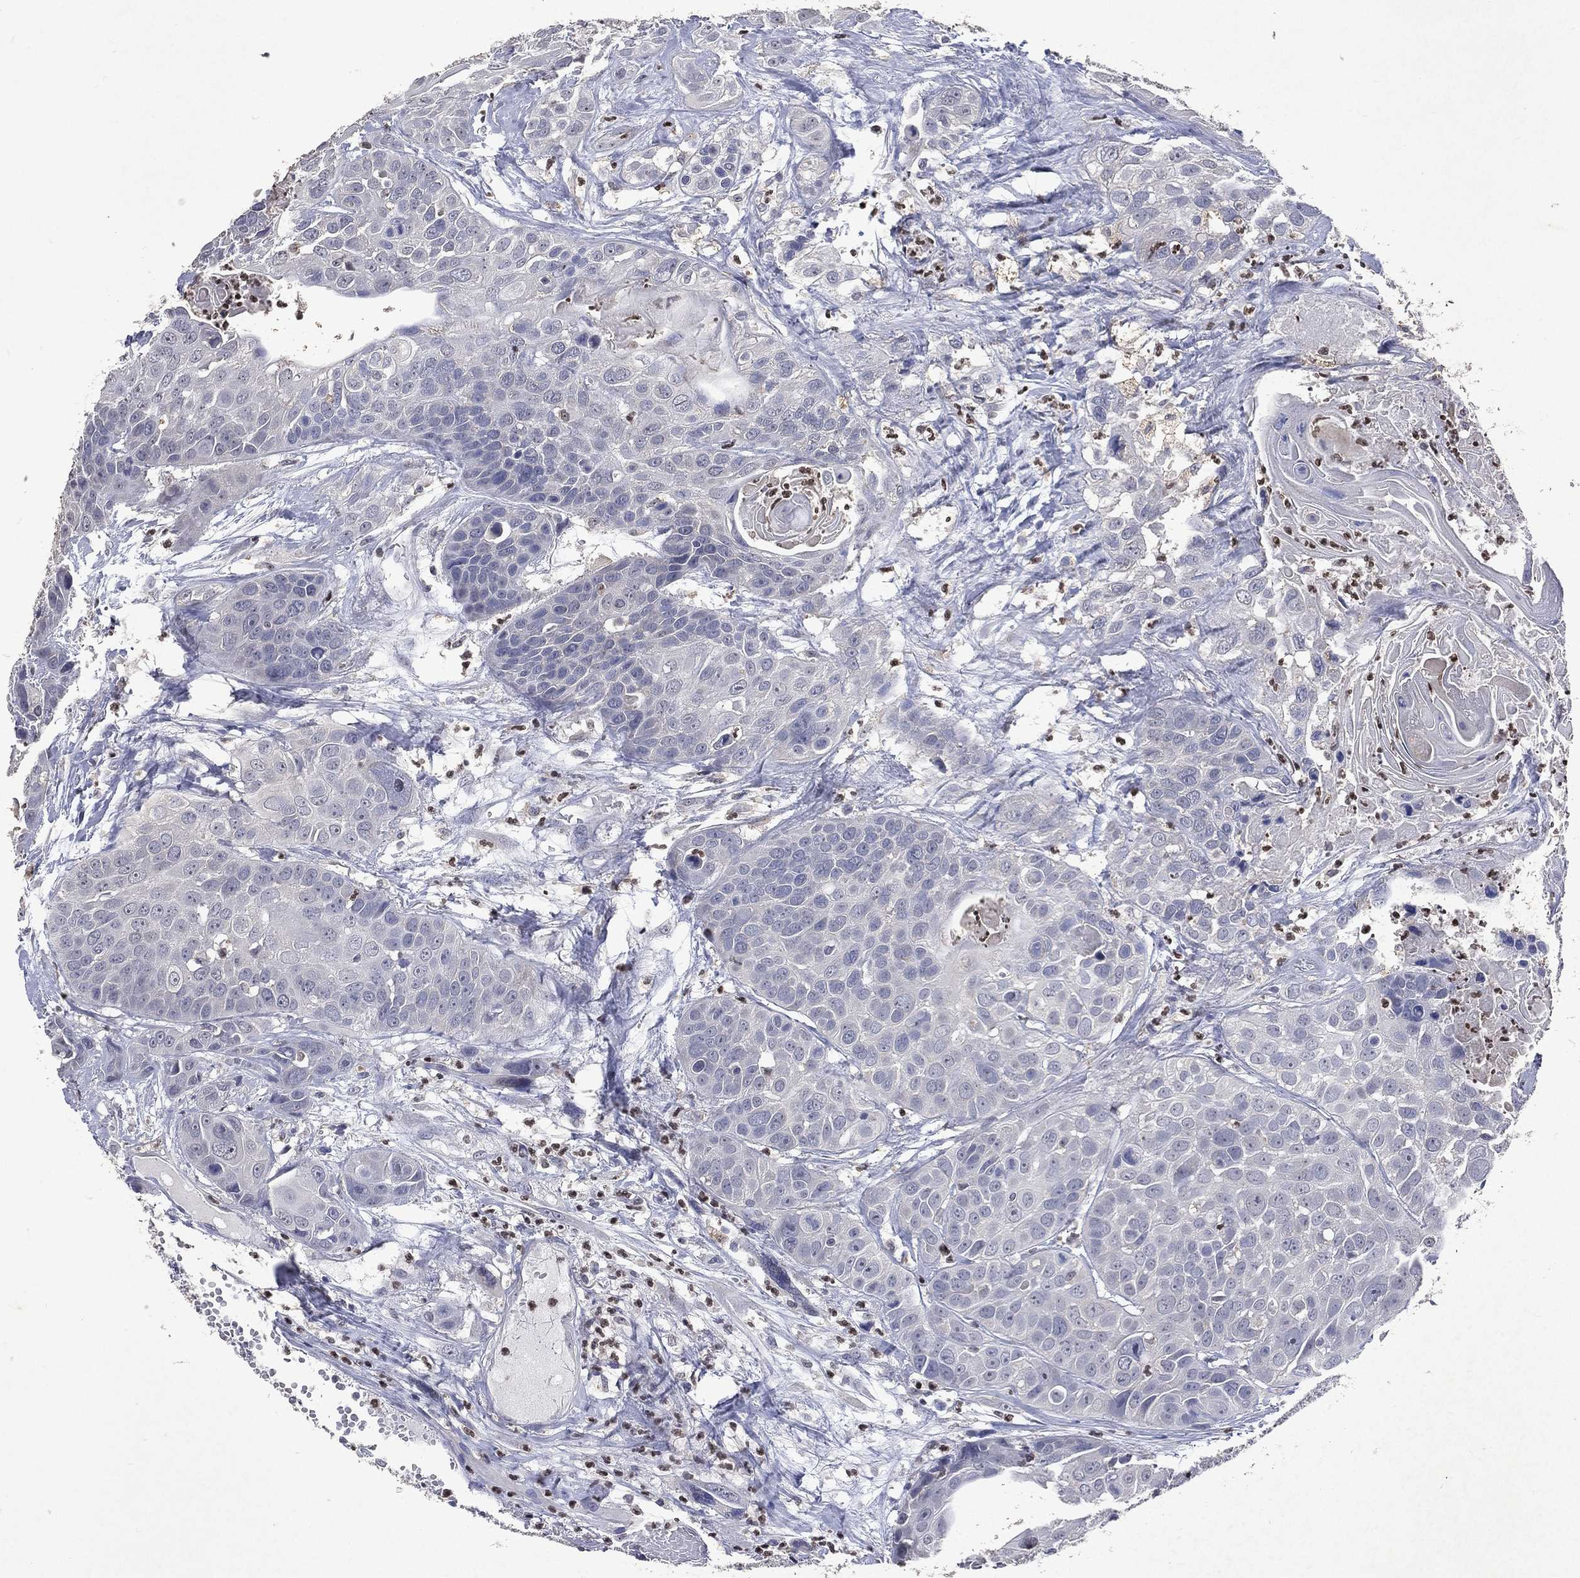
{"staining": {"intensity": "negative", "quantity": "none", "location": "none"}, "tissue": "head and neck cancer", "cell_type": "Tumor cells", "image_type": "cancer", "snomed": [{"axis": "morphology", "description": "Squamous cell carcinoma, NOS"}, {"axis": "topography", "description": "Oral tissue"}, {"axis": "topography", "description": "Head-Neck"}], "caption": "An image of human head and neck cancer (squamous cell carcinoma) is negative for staining in tumor cells.", "gene": "SLC34A2", "patient": {"sex": "male", "age": 56}}